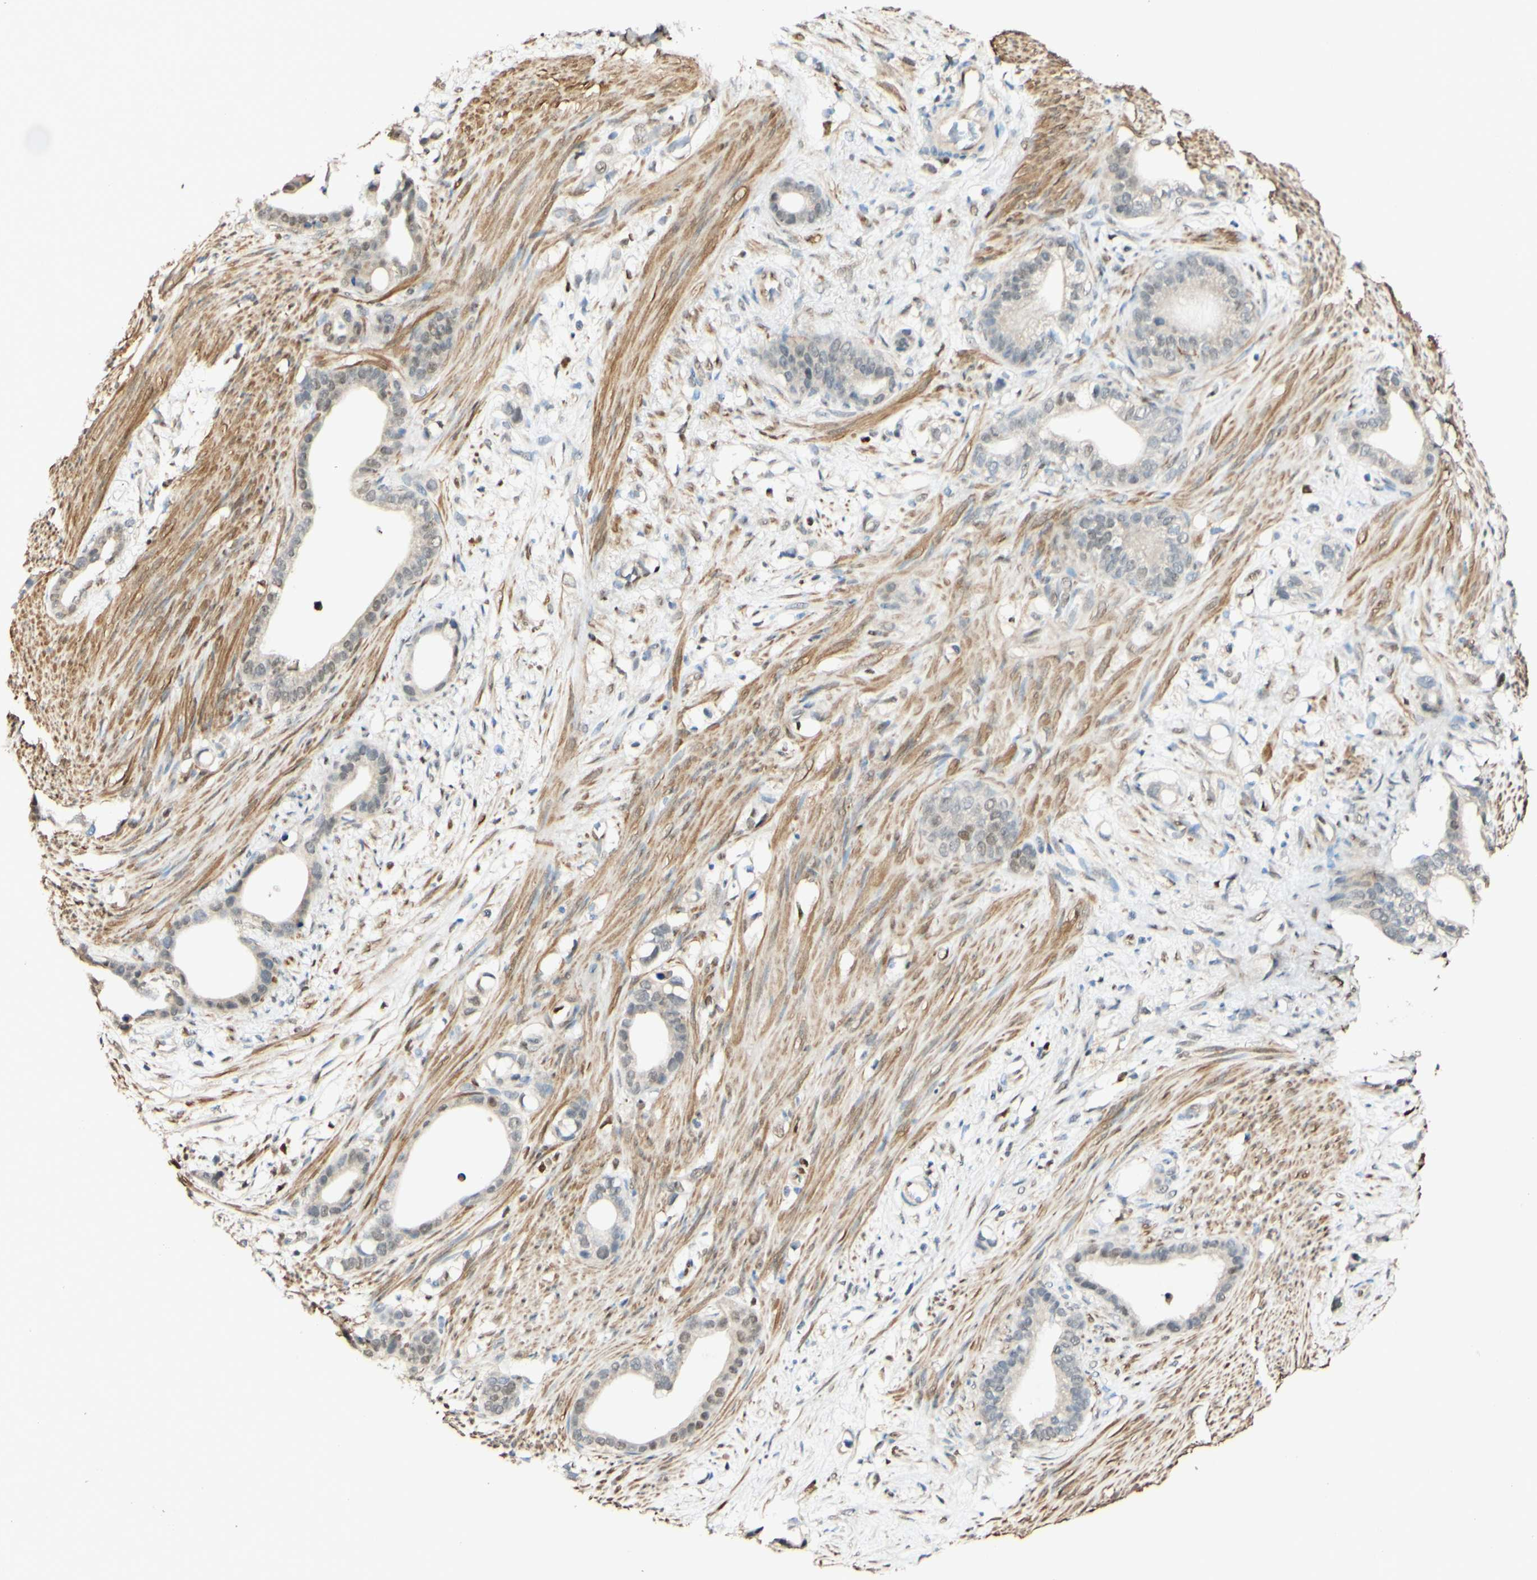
{"staining": {"intensity": "weak", "quantity": "25%-75%", "location": "nuclear"}, "tissue": "stomach cancer", "cell_type": "Tumor cells", "image_type": "cancer", "snomed": [{"axis": "morphology", "description": "Adenocarcinoma, NOS"}, {"axis": "topography", "description": "Stomach"}], "caption": "Tumor cells exhibit low levels of weak nuclear staining in approximately 25%-75% of cells in stomach cancer (adenocarcinoma).", "gene": "MAP3K4", "patient": {"sex": "female", "age": 75}}